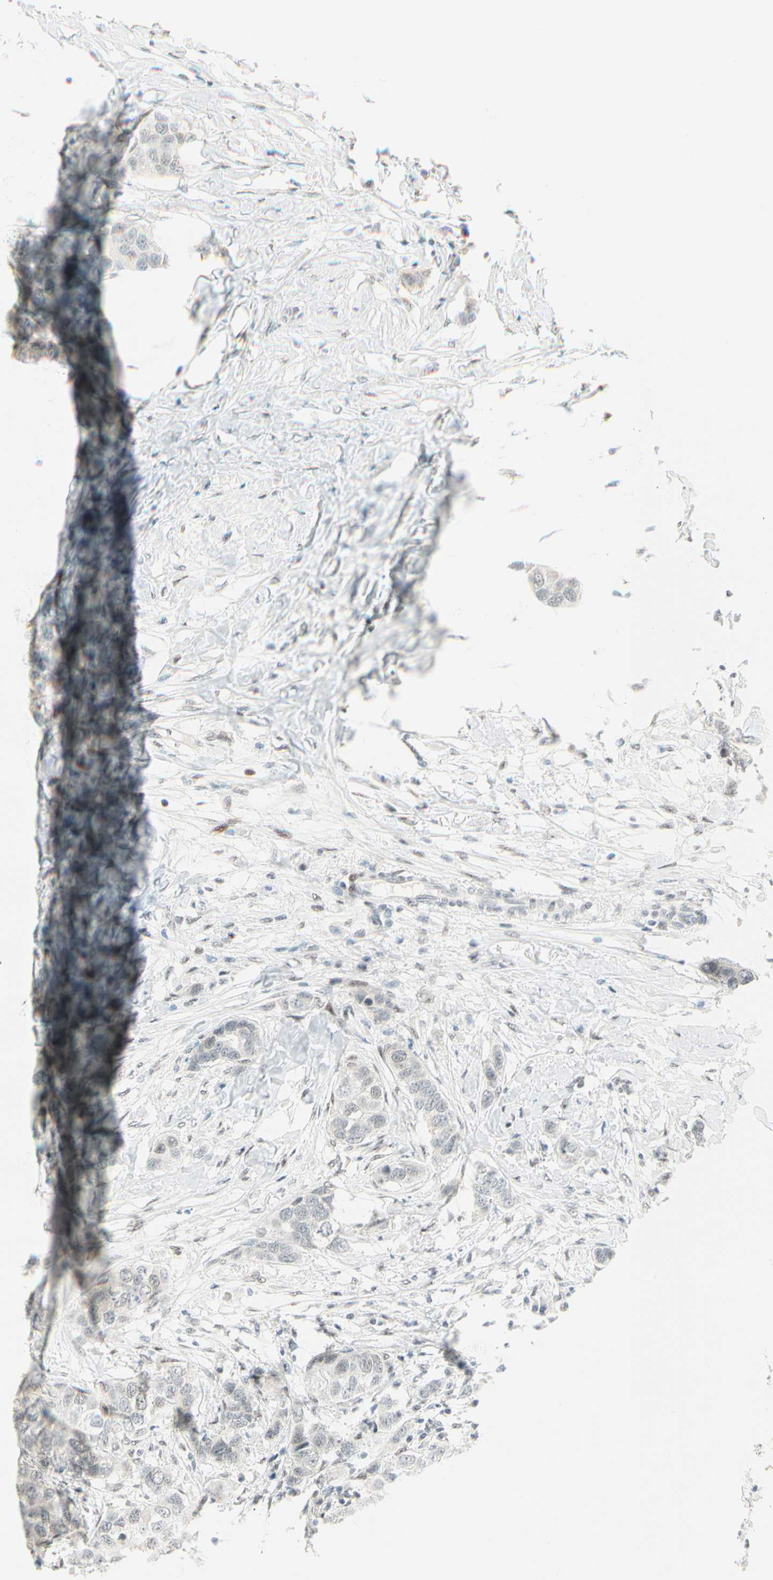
{"staining": {"intensity": "negative", "quantity": "none", "location": "none"}, "tissue": "breast cancer", "cell_type": "Tumor cells", "image_type": "cancer", "snomed": [{"axis": "morphology", "description": "Duct carcinoma"}, {"axis": "topography", "description": "Breast"}], "caption": "Breast cancer (infiltrating ductal carcinoma) stained for a protein using immunohistochemistry displays no positivity tumor cells.", "gene": "PKNOX1", "patient": {"sex": "female", "age": 50}}